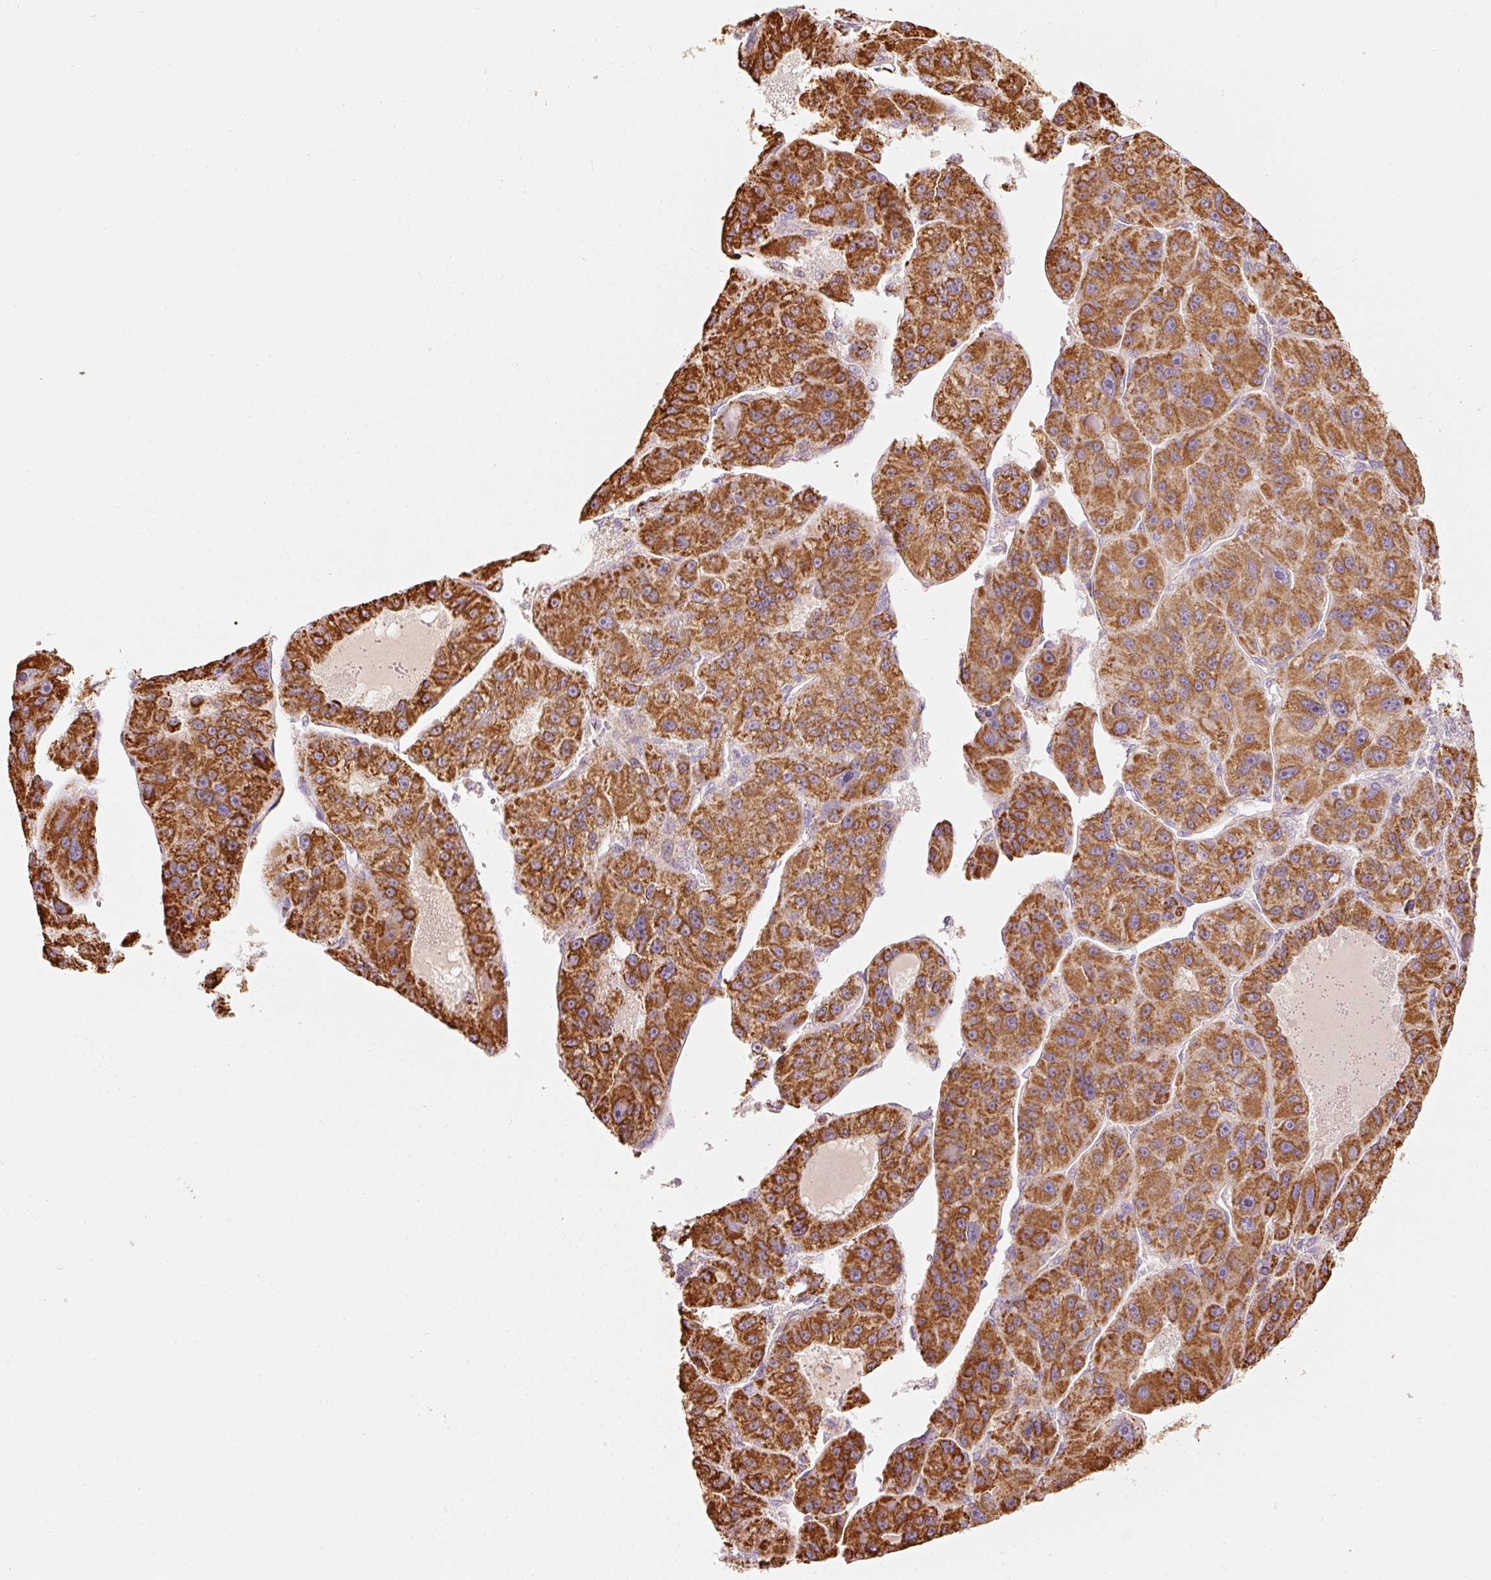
{"staining": {"intensity": "strong", "quantity": ">75%", "location": "cytoplasmic/membranous"}, "tissue": "liver cancer", "cell_type": "Tumor cells", "image_type": "cancer", "snomed": [{"axis": "morphology", "description": "Carcinoma, Hepatocellular, NOS"}, {"axis": "topography", "description": "Liver"}], "caption": "Immunohistochemical staining of liver hepatocellular carcinoma reveals strong cytoplasmic/membranous protein expression in approximately >75% of tumor cells.", "gene": "C17orf98", "patient": {"sex": "male", "age": 76}}